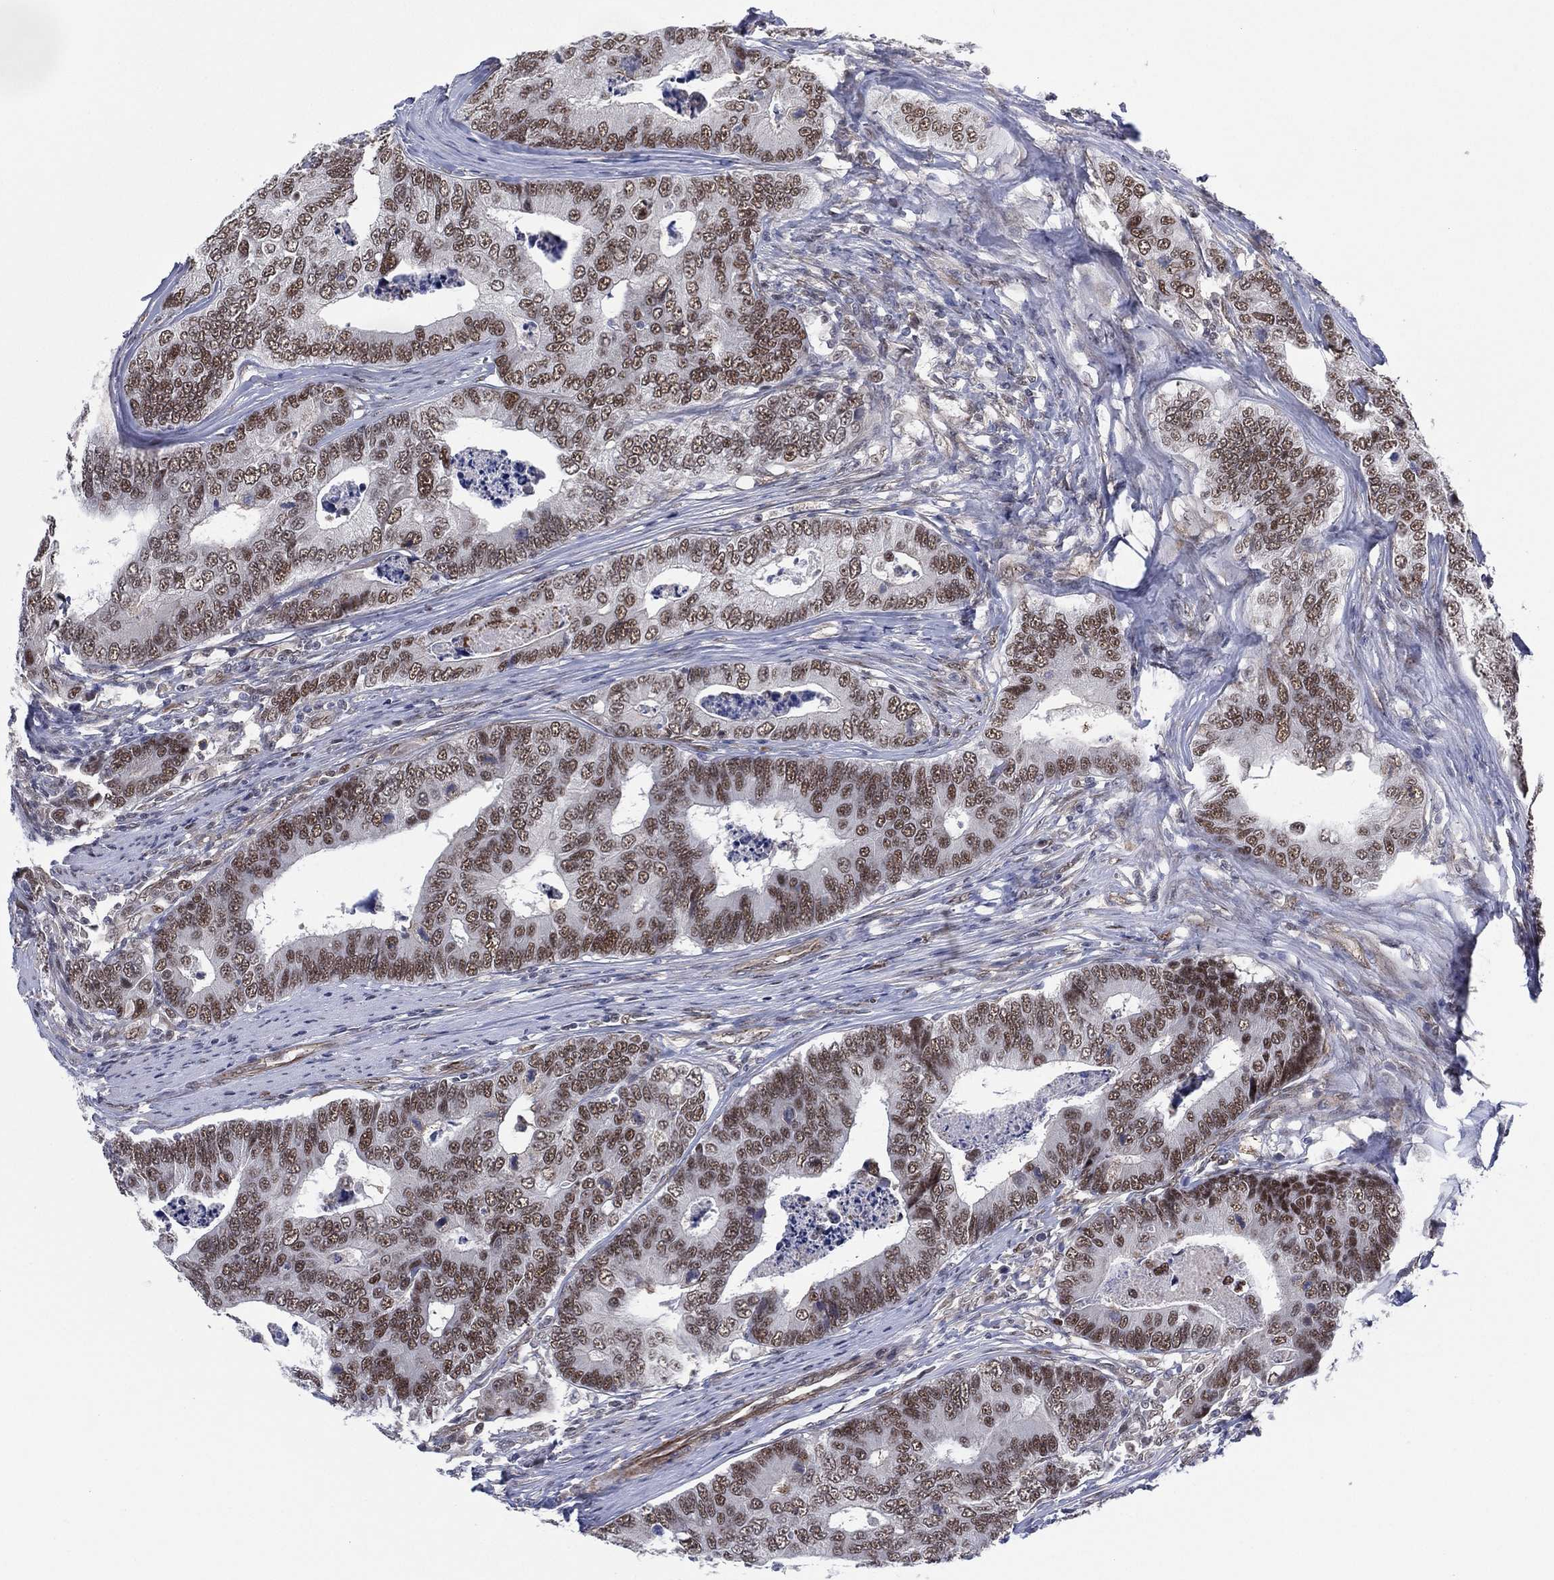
{"staining": {"intensity": "moderate", "quantity": "25%-75%", "location": "nuclear"}, "tissue": "colorectal cancer", "cell_type": "Tumor cells", "image_type": "cancer", "snomed": [{"axis": "morphology", "description": "Adenocarcinoma, NOS"}, {"axis": "topography", "description": "Colon"}], "caption": "Colorectal adenocarcinoma stained with IHC displays moderate nuclear staining in approximately 25%-75% of tumor cells. (DAB (3,3'-diaminobenzidine) = brown stain, brightfield microscopy at high magnification).", "gene": "GSE1", "patient": {"sex": "female", "age": 72}}